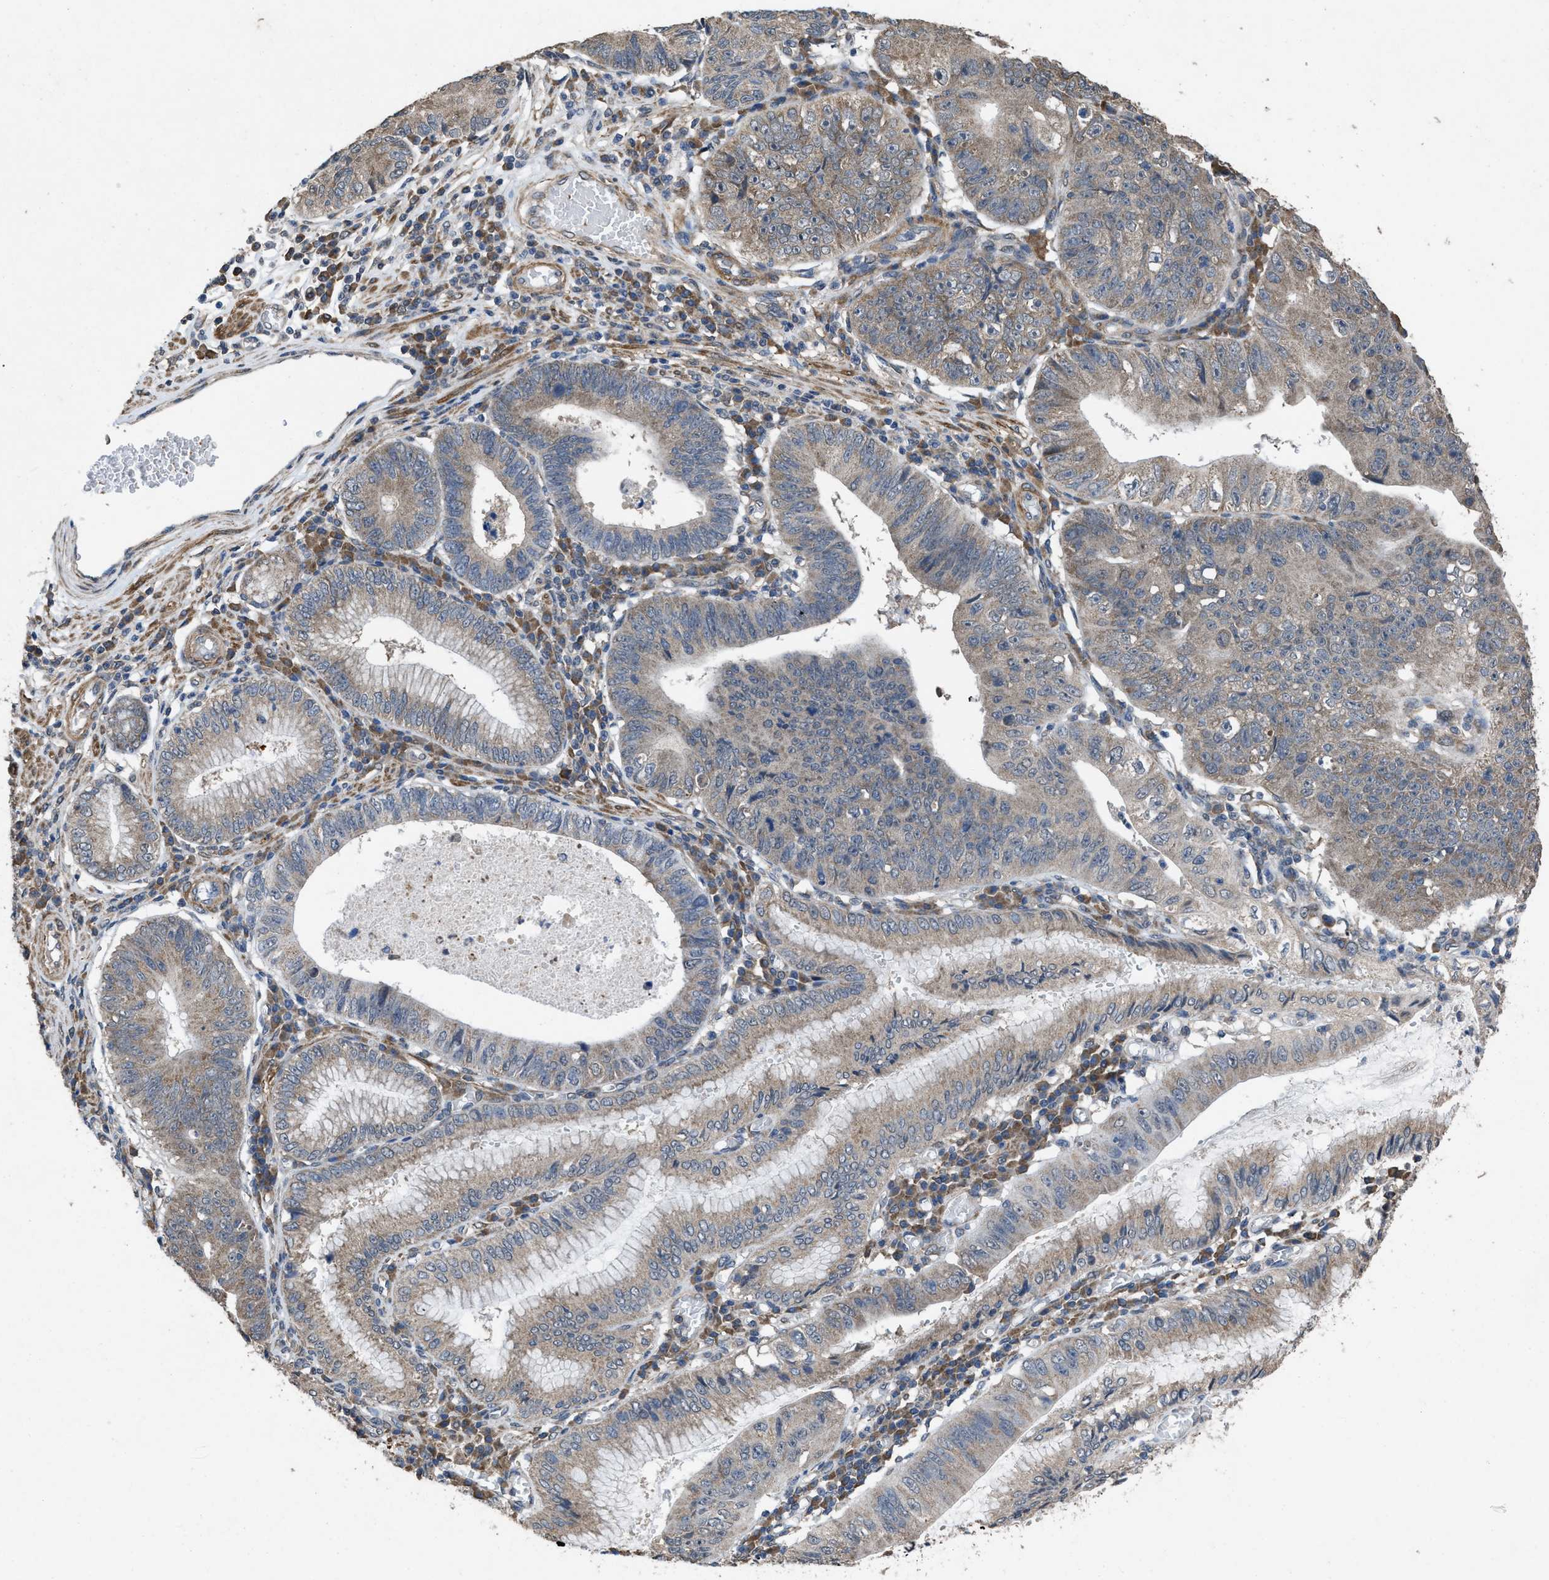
{"staining": {"intensity": "weak", "quantity": ">75%", "location": "cytoplasmic/membranous"}, "tissue": "stomach cancer", "cell_type": "Tumor cells", "image_type": "cancer", "snomed": [{"axis": "morphology", "description": "Adenocarcinoma, NOS"}, {"axis": "topography", "description": "Stomach"}], "caption": "Adenocarcinoma (stomach) stained with DAB (3,3'-diaminobenzidine) immunohistochemistry (IHC) demonstrates low levels of weak cytoplasmic/membranous staining in about >75% of tumor cells.", "gene": "ARL6", "patient": {"sex": "male", "age": 59}}